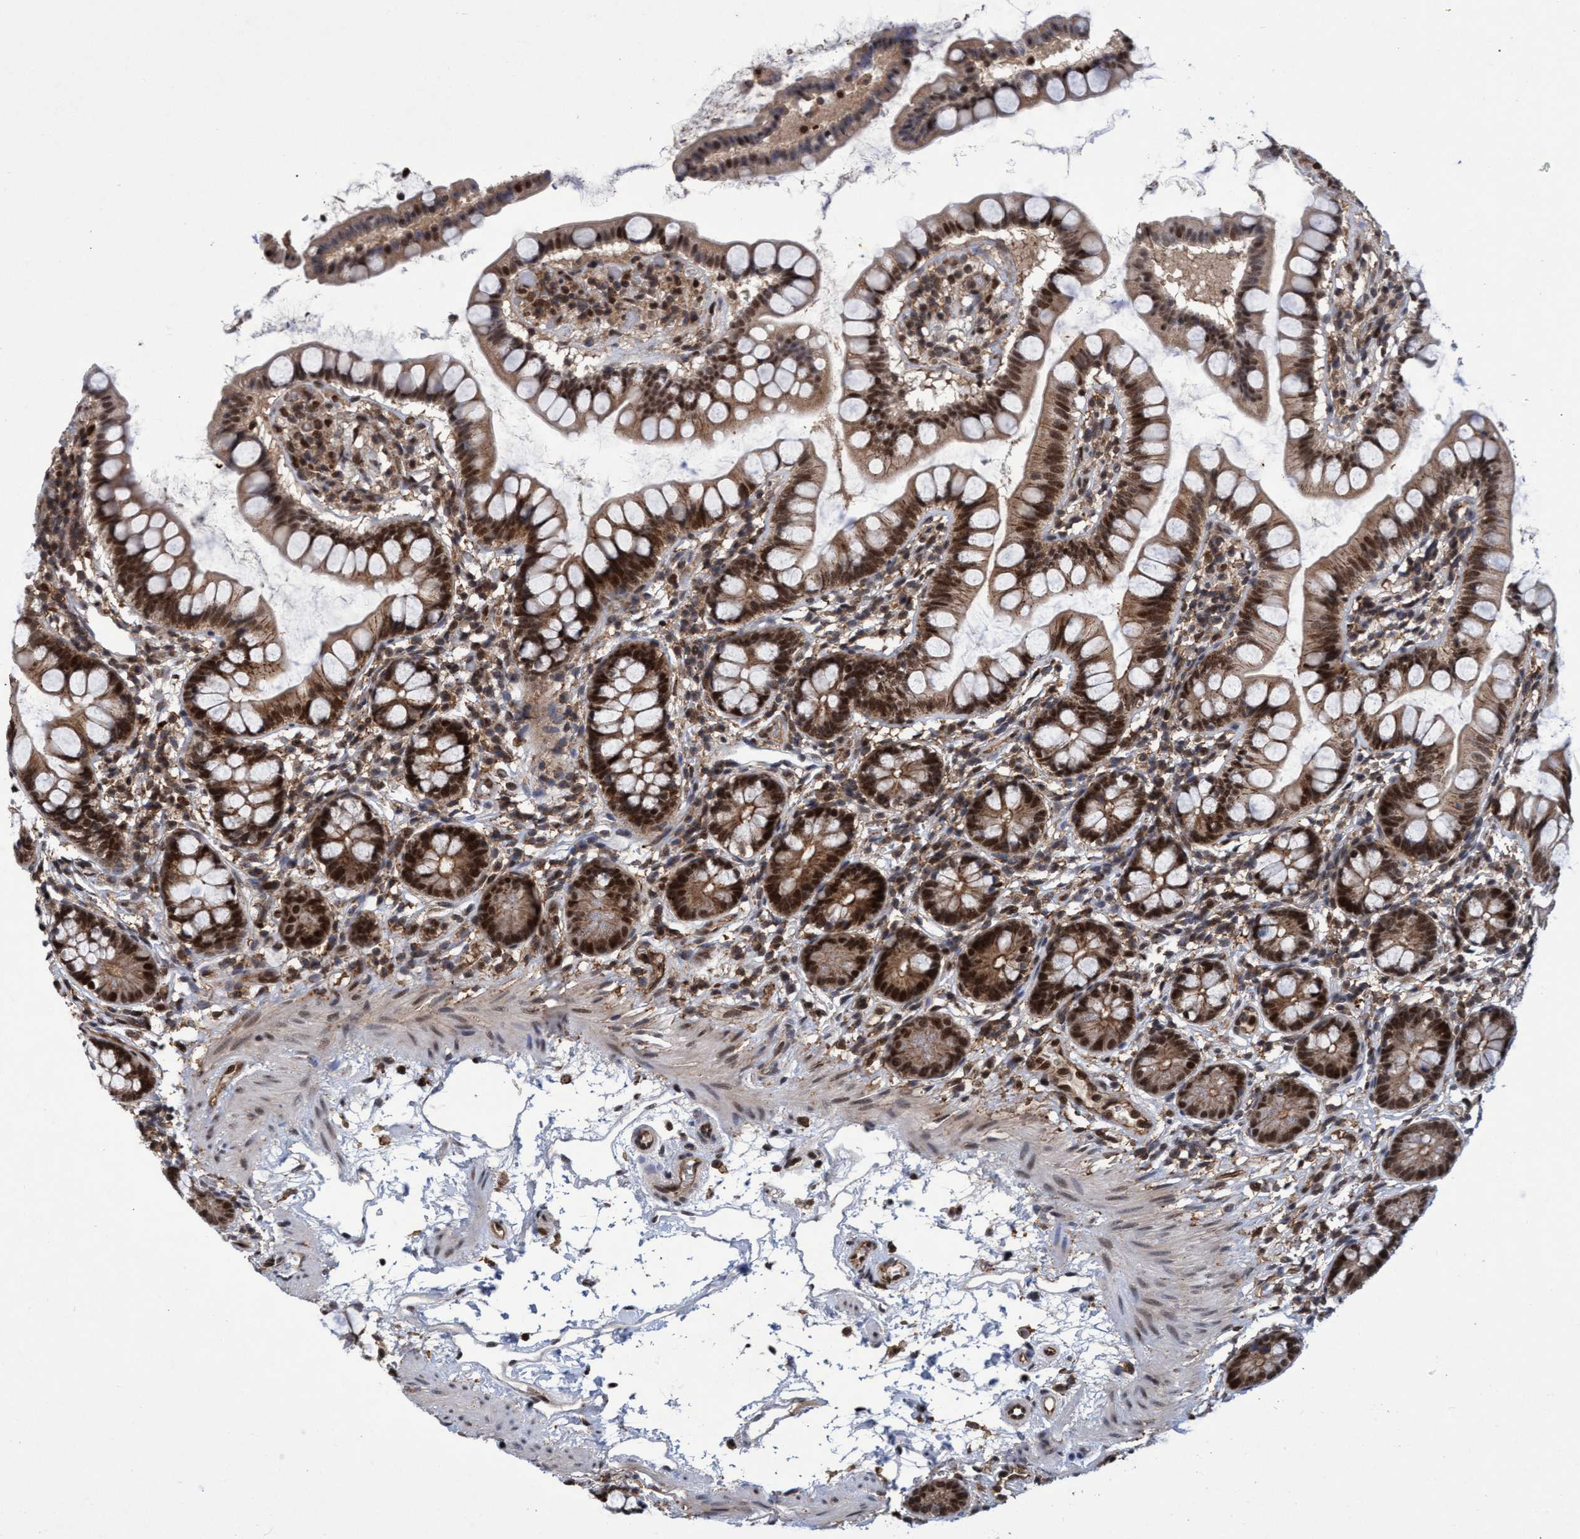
{"staining": {"intensity": "strong", "quantity": ">75%", "location": "cytoplasmic/membranous,nuclear"}, "tissue": "small intestine", "cell_type": "Glandular cells", "image_type": "normal", "snomed": [{"axis": "morphology", "description": "Normal tissue, NOS"}, {"axis": "topography", "description": "Small intestine"}], "caption": "Protein analysis of normal small intestine displays strong cytoplasmic/membranous,nuclear staining in about >75% of glandular cells. The staining was performed using DAB to visualize the protein expression in brown, while the nuclei were stained in blue with hematoxylin (Magnification: 20x).", "gene": "GTF2F1", "patient": {"sex": "female", "age": 84}}